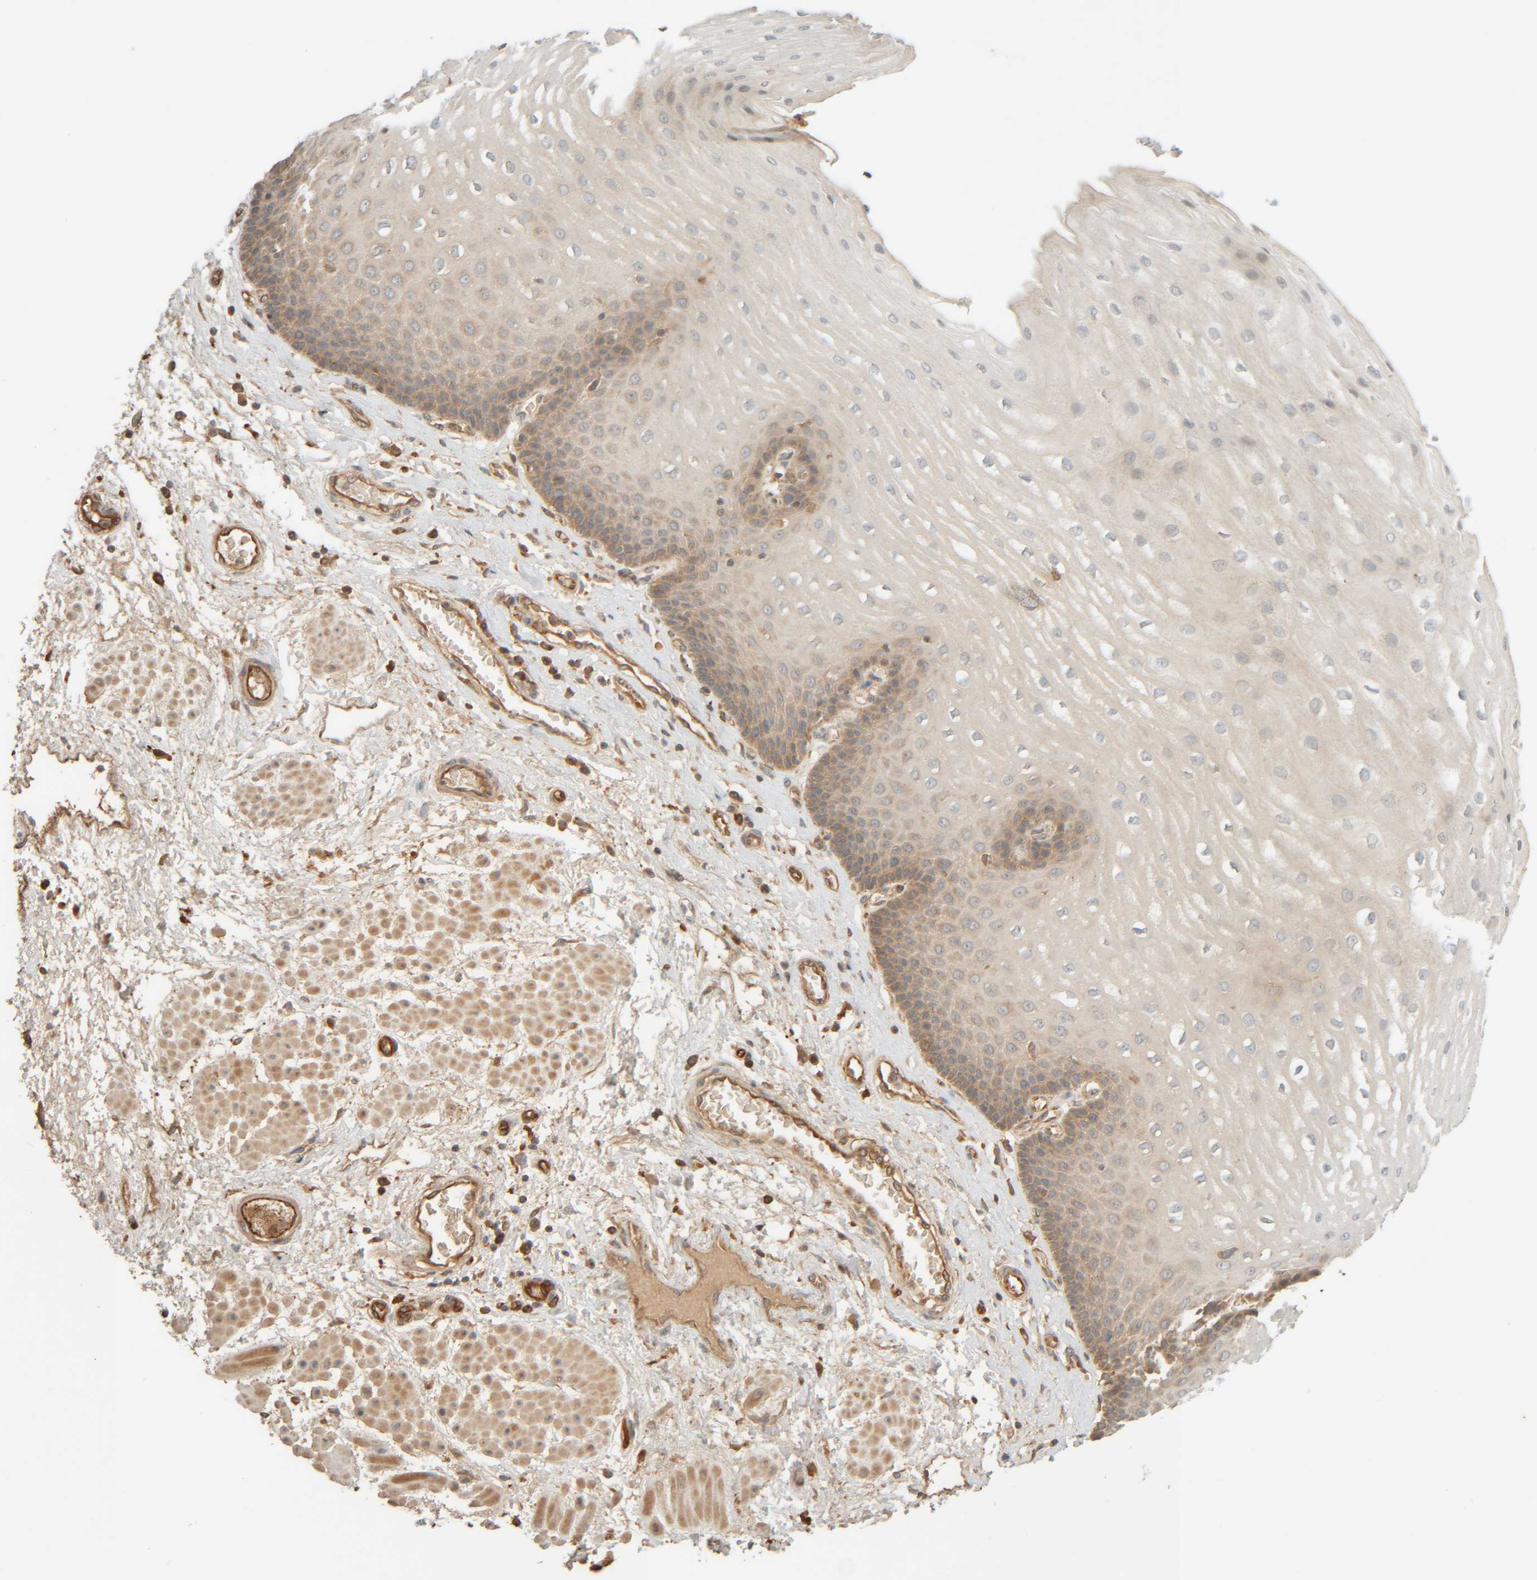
{"staining": {"intensity": "weak", "quantity": "25%-75%", "location": "cytoplasmic/membranous"}, "tissue": "esophagus", "cell_type": "Squamous epithelial cells", "image_type": "normal", "snomed": [{"axis": "morphology", "description": "Normal tissue, NOS"}, {"axis": "topography", "description": "Esophagus"}], "caption": "Immunohistochemistry of benign esophagus displays low levels of weak cytoplasmic/membranous staining in about 25%-75% of squamous epithelial cells.", "gene": "TMEM192", "patient": {"sex": "male", "age": 48}}